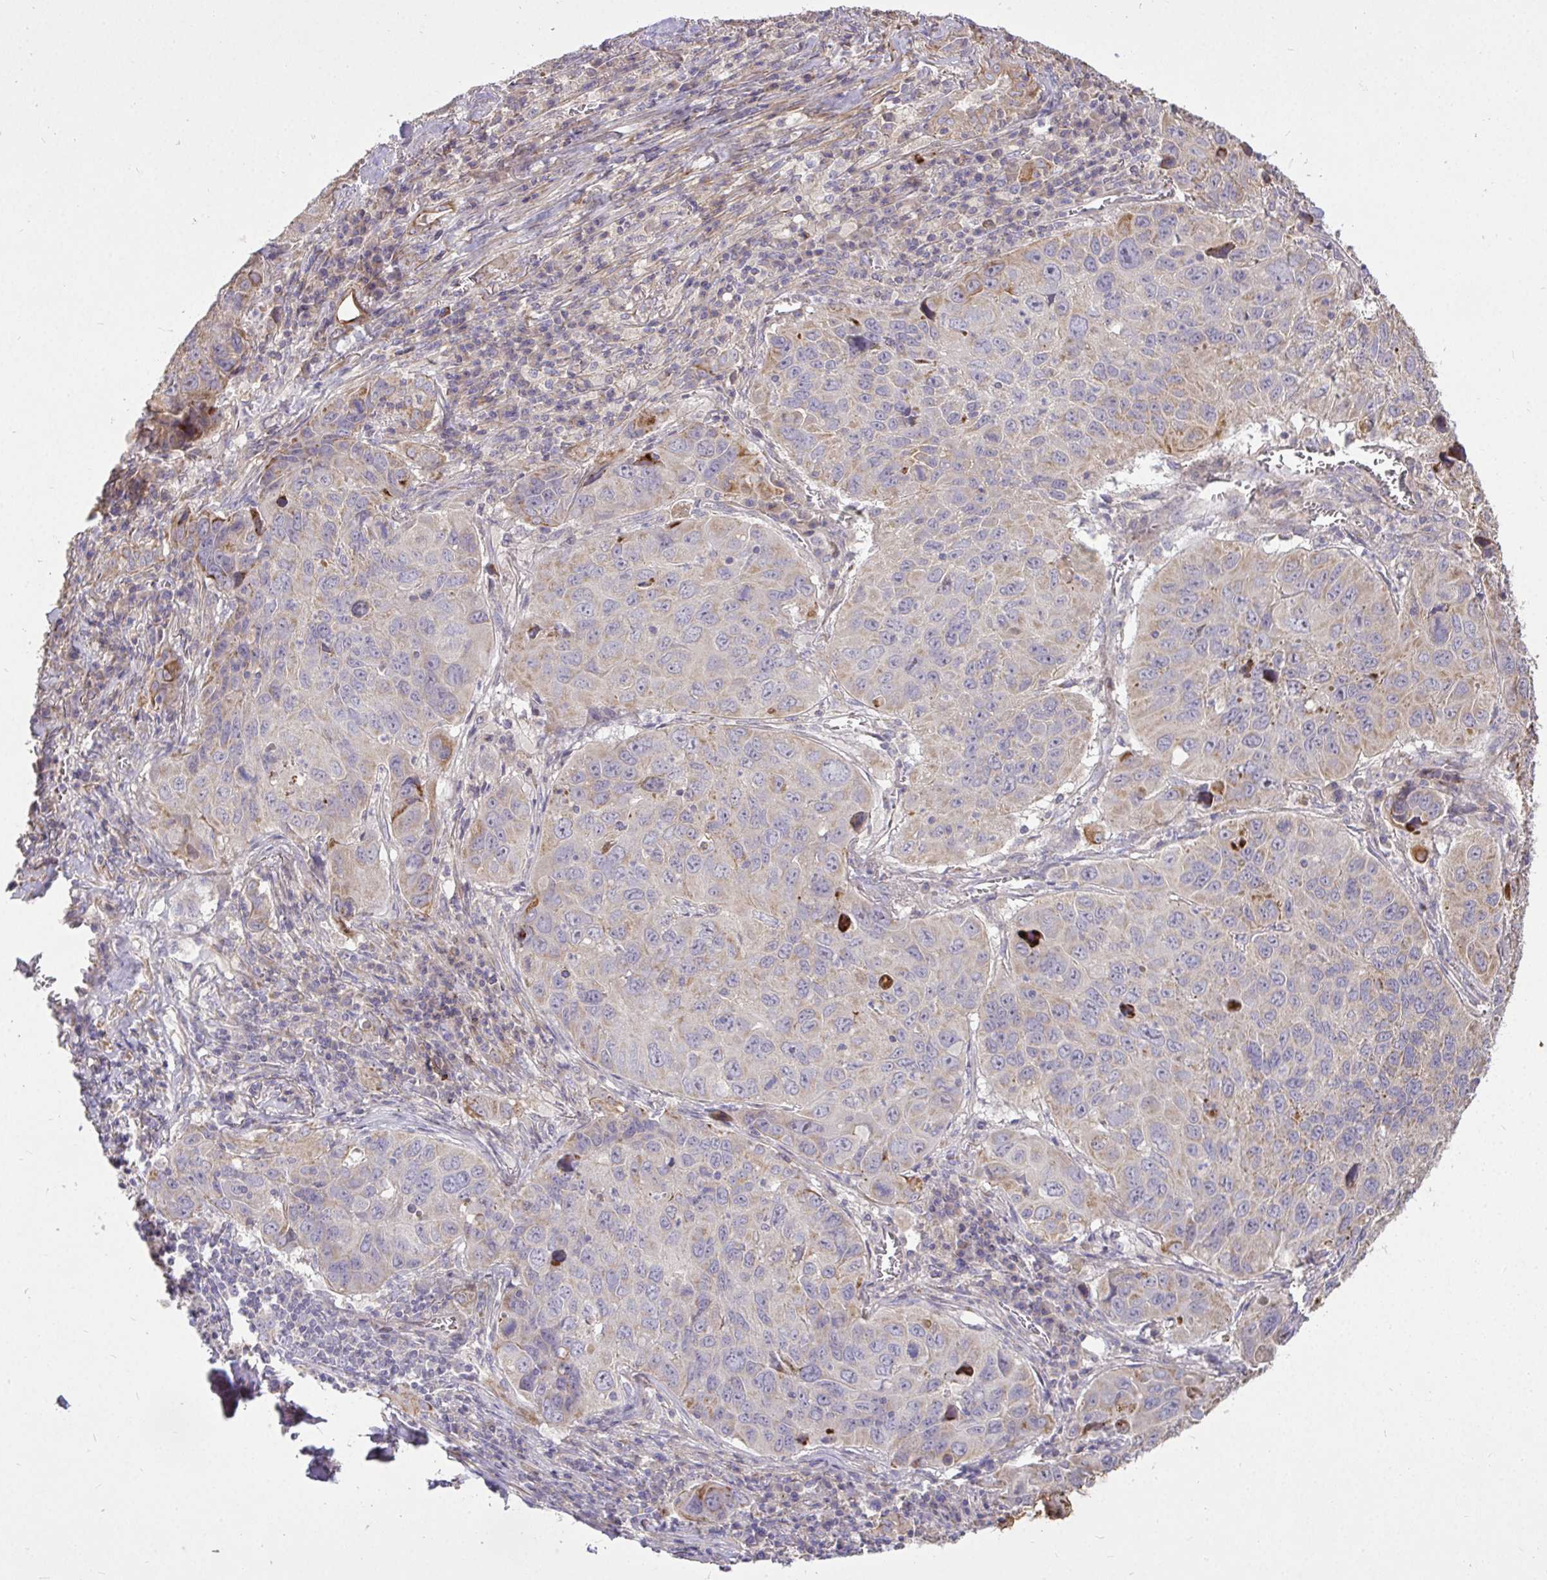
{"staining": {"intensity": "moderate", "quantity": "<25%", "location": "cytoplasmic/membranous"}, "tissue": "lung cancer", "cell_type": "Tumor cells", "image_type": "cancer", "snomed": [{"axis": "morphology", "description": "Squamous cell carcinoma, NOS"}, {"axis": "topography", "description": "Lung"}], "caption": "IHC of human lung cancer (squamous cell carcinoma) reveals low levels of moderate cytoplasmic/membranous positivity in approximately <25% of tumor cells.", "gene": "STRIP1", "patient": {"sex": "female", "age": 61}}